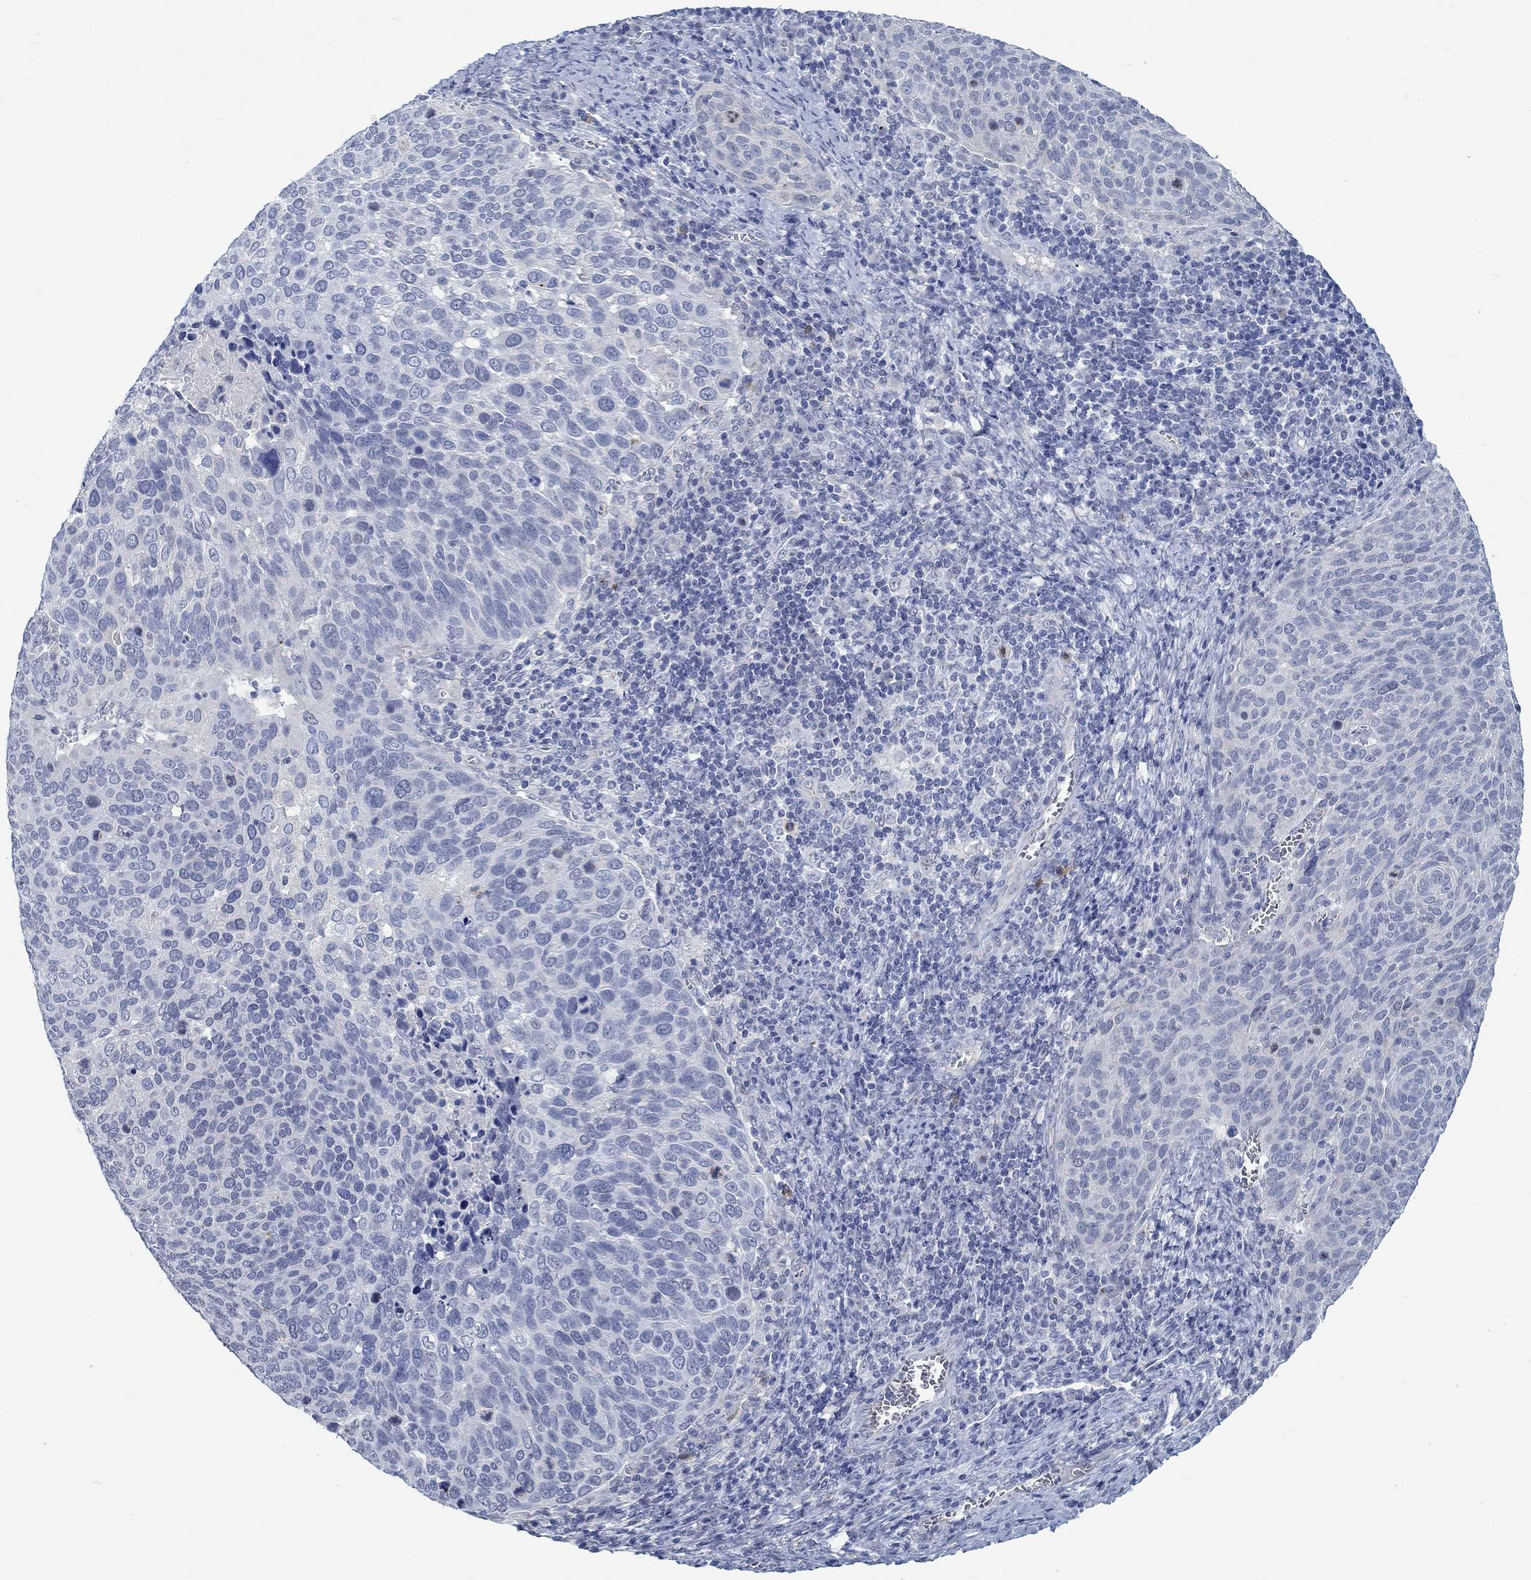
{"staining": {"intensity": "negative", "quantity": "none", "location": "none"}, "tissue": "cervical cancer", "cell_type": "Tumor cells", "image_type": "cancer", "snomed": [{"axis": "morphology", "description": "Squamous cell carcinoma, NOS"}, {"axis": "topography", "description": "Cervix"}], "caption": "This is an IHC histopathology image of human cervical cancer (squamous cell carcinoma). There is no expression in tumor cells.", "gene": "TEKT4", "patient": {"sex": "female", "age": 39}}